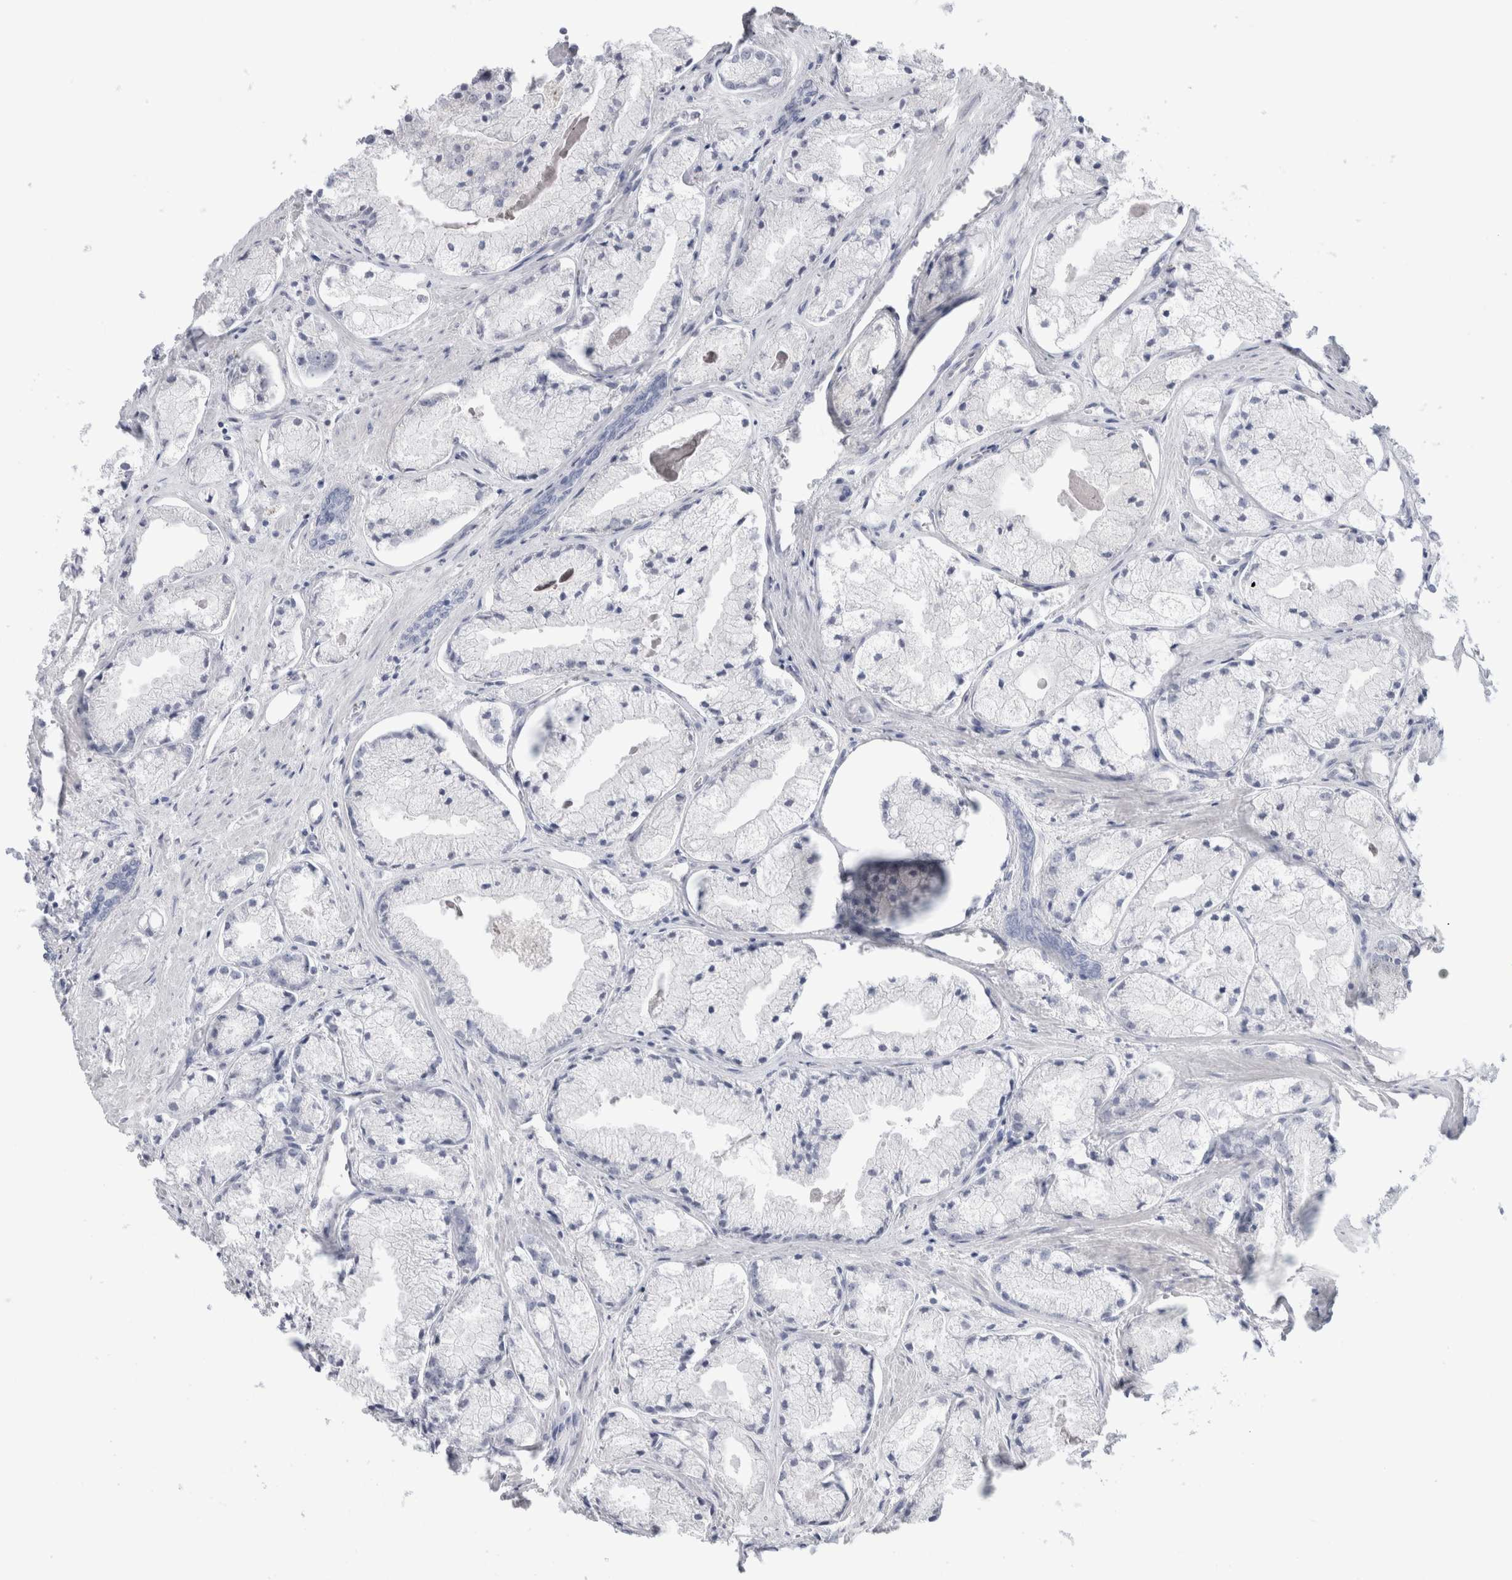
{"staining": {"intensity": "negative", "quantity": "none", "location": "none"}, "tissue": "prostate cancer", "cell_type": "Tumor cells", "image_type": "cancer", "snomed": [{"axis": "morphology", "description": "Adenocarcinoma, High grade"}, {"axis": "topography", "description": "Prostate"}], "caption": "A photomicrograph of high-grade adenocarcinoma (prostate) stained for a protein exhibits no brown staining in tumor cells.", "gene": "ANKMY1", "patient": {"sex": "male", "age": 50}}